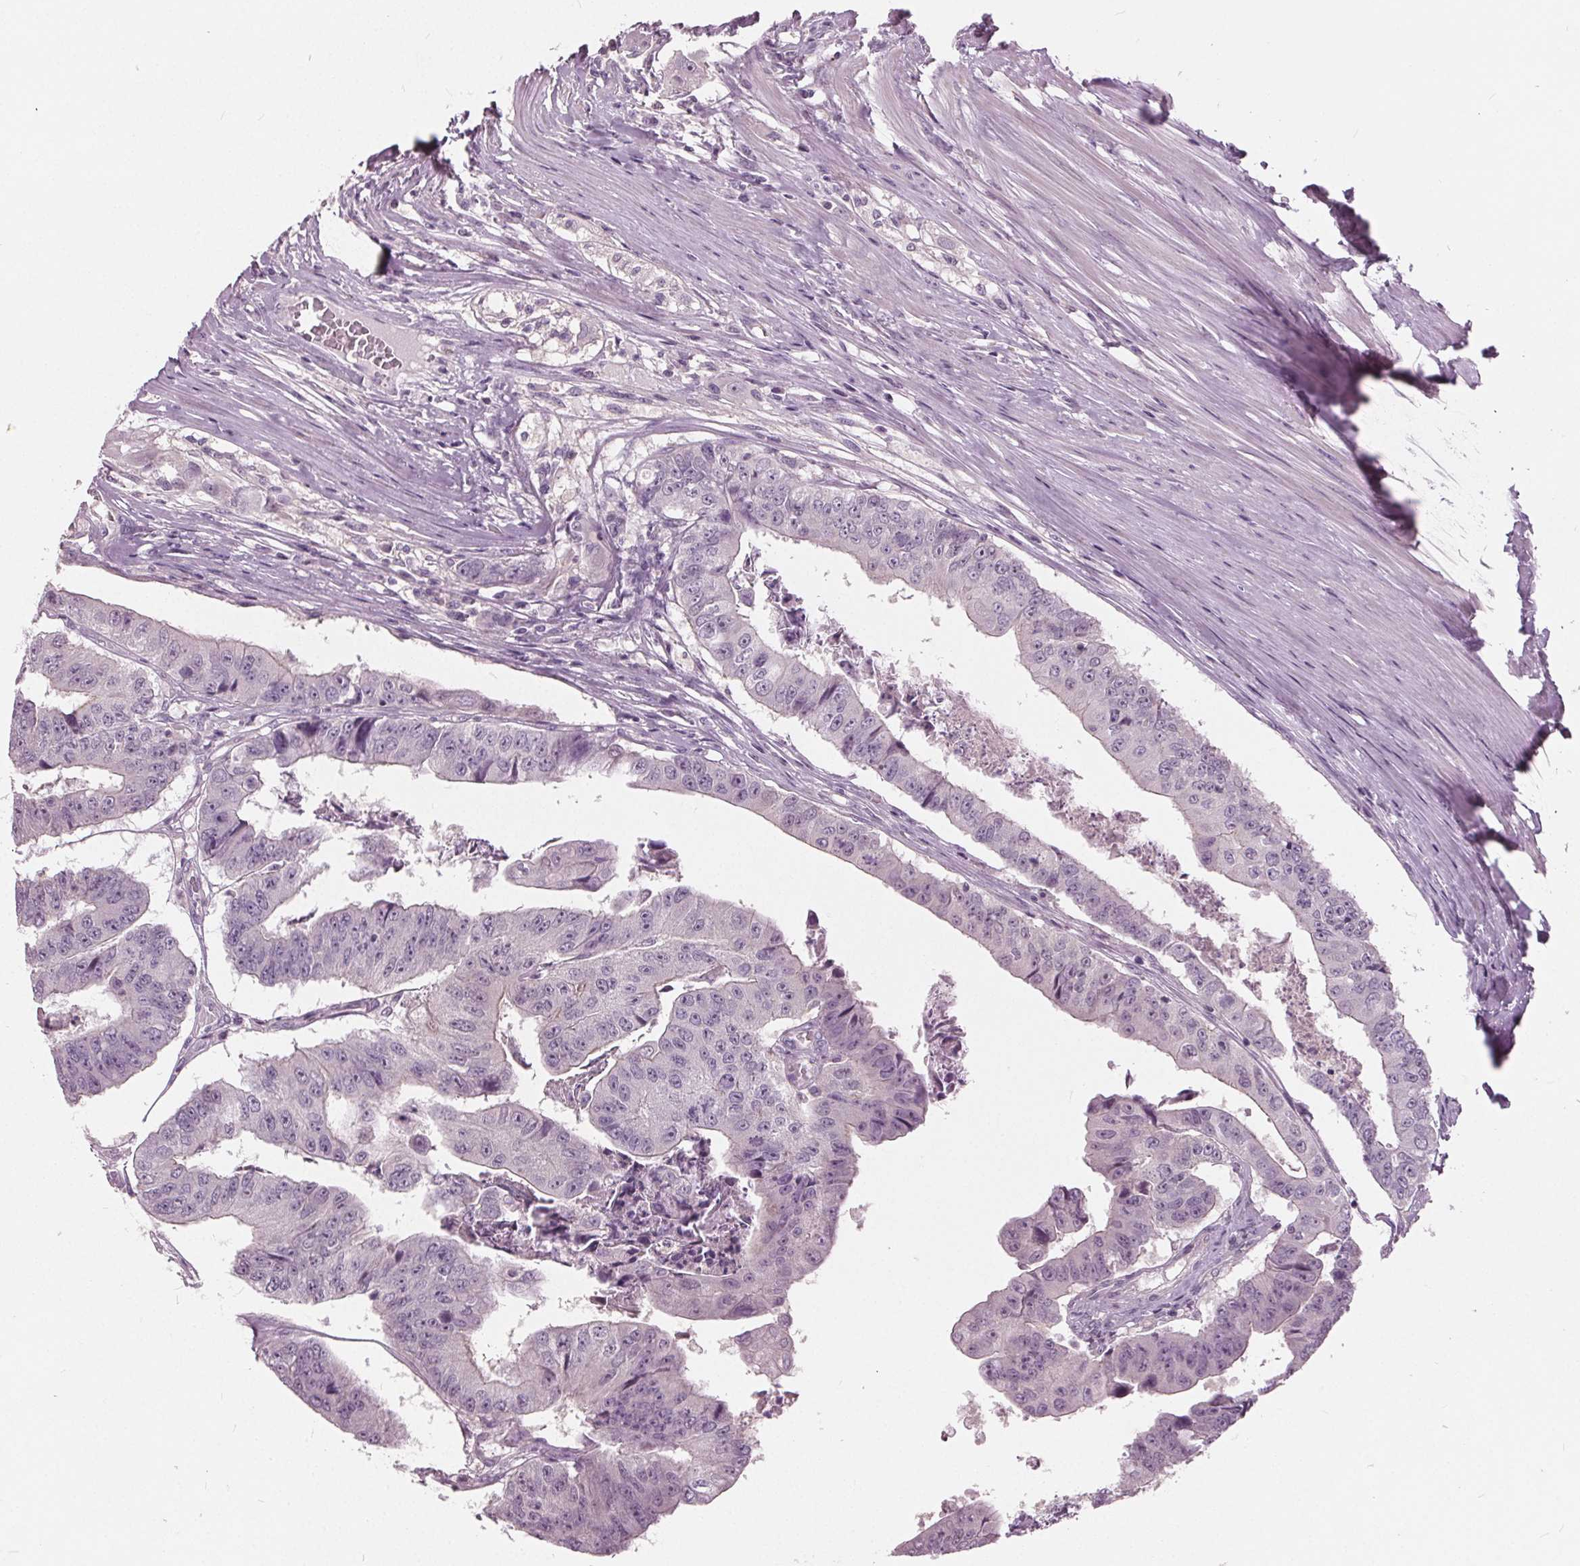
{"staining": {"intensity": "negative", "quantity": "none", "location": "none"}, "tissue": "colorectal cancer", "cell_type": "Tumor cells", "image_type": "cancer", "snomed": [{"axis": "morphology", "description": "Adenocarcinoma, NOS"}, {"axis": "topography", "description": "Colon"}], "caption": "The photomicrograph reveals no staining of tumor cells in colorectal cancer (adenocarcinoma).", "gene": "TKFC", "patient": {"sex": "female", "age": 67}}